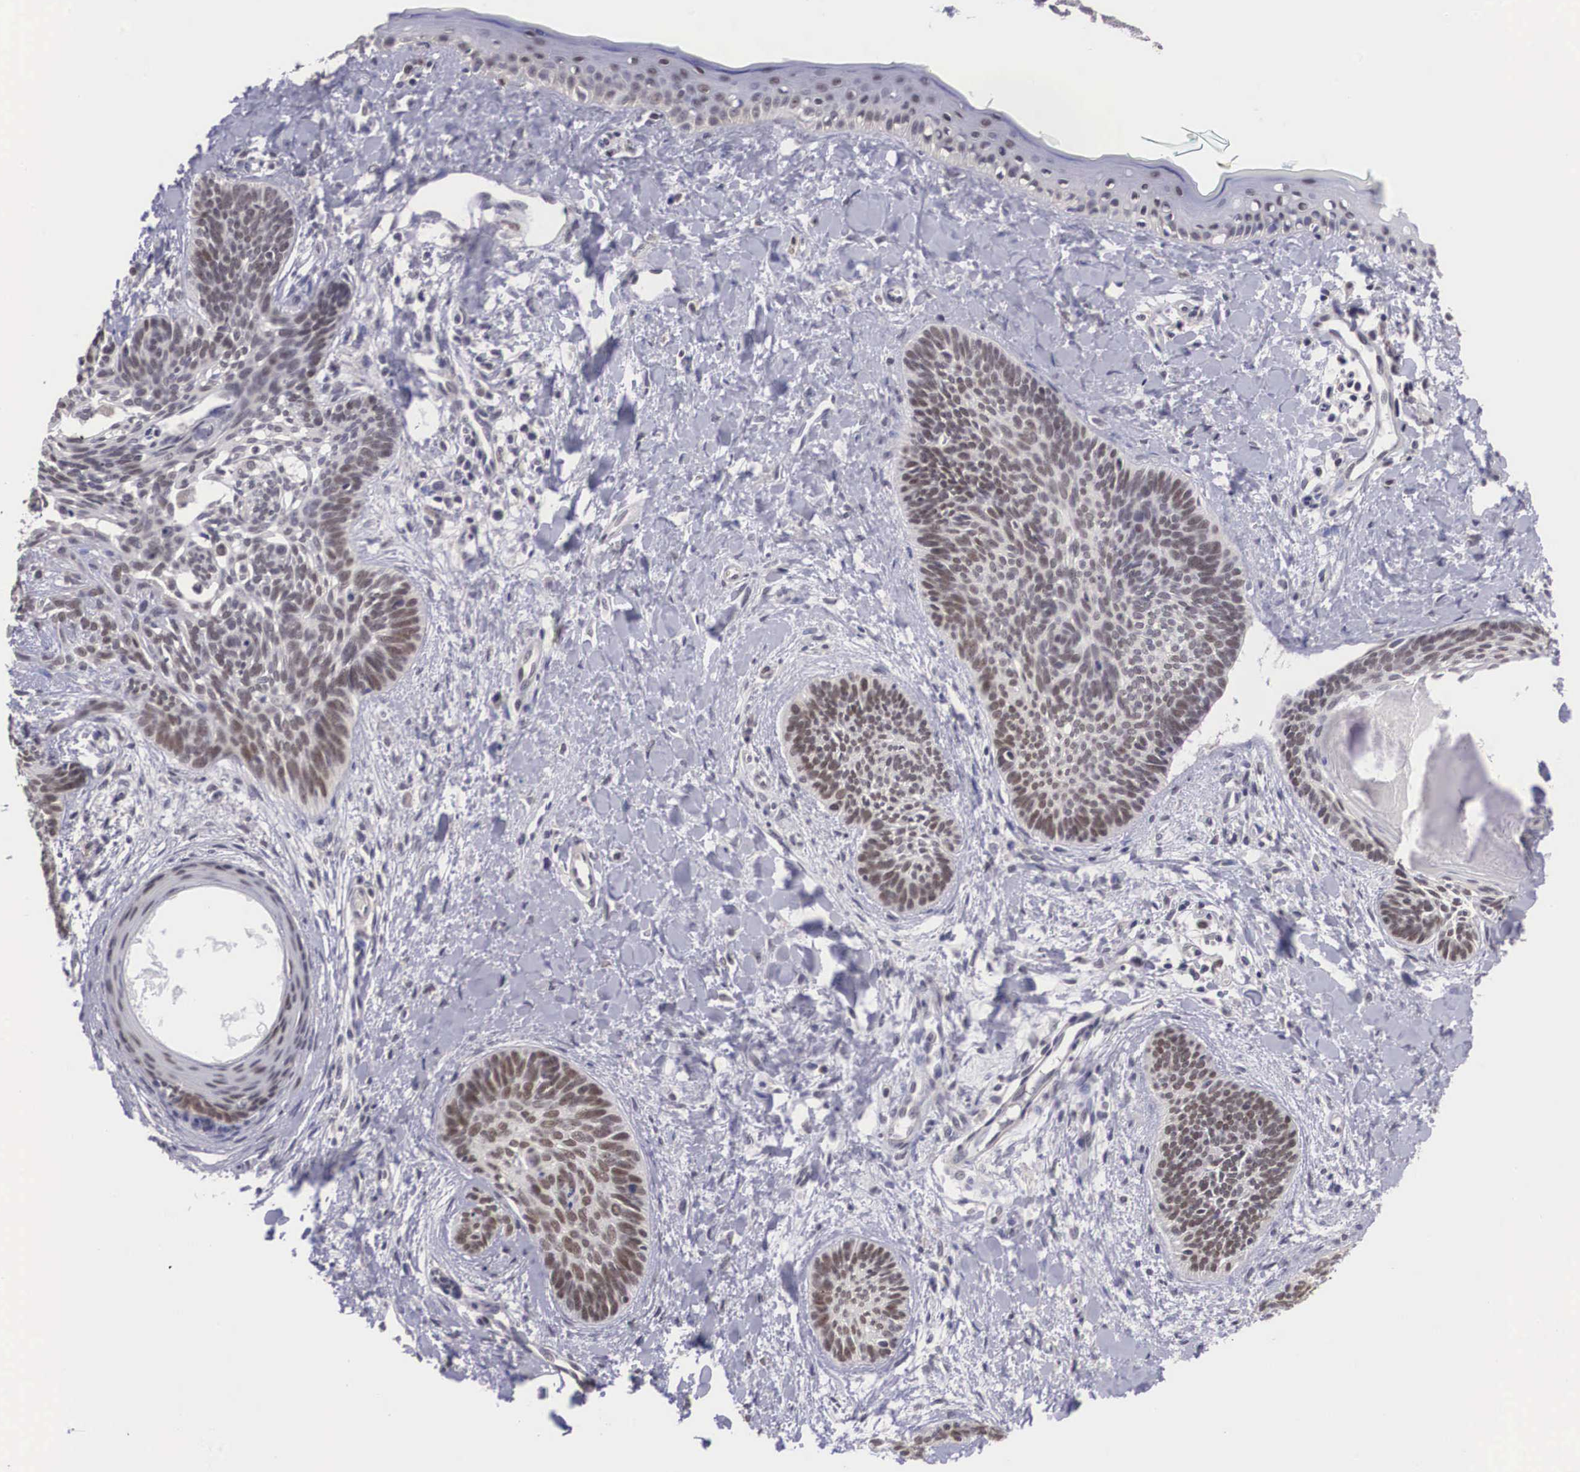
{"staining": {"intensity": "weak", "quantity": "25%-75%", "location": "nuclear"}, "tissue": "skin cancer", "cell_type": "Tumor cells", "image_type": "cancer", "snomed": [{"axis": "morphology", "description": "Basal cell carcinoma"}, {"axis": "topography", "description": "Skin"}], "caption": "Approximately 25%-75% of tumor cells in human skin cancer (basal cell carcinoma) display weak nuclear protein positivity as visualized by brown immunohistochemical staining.", "gene": "ZNF275", "patient": {"sex": "female", "age": 81}}